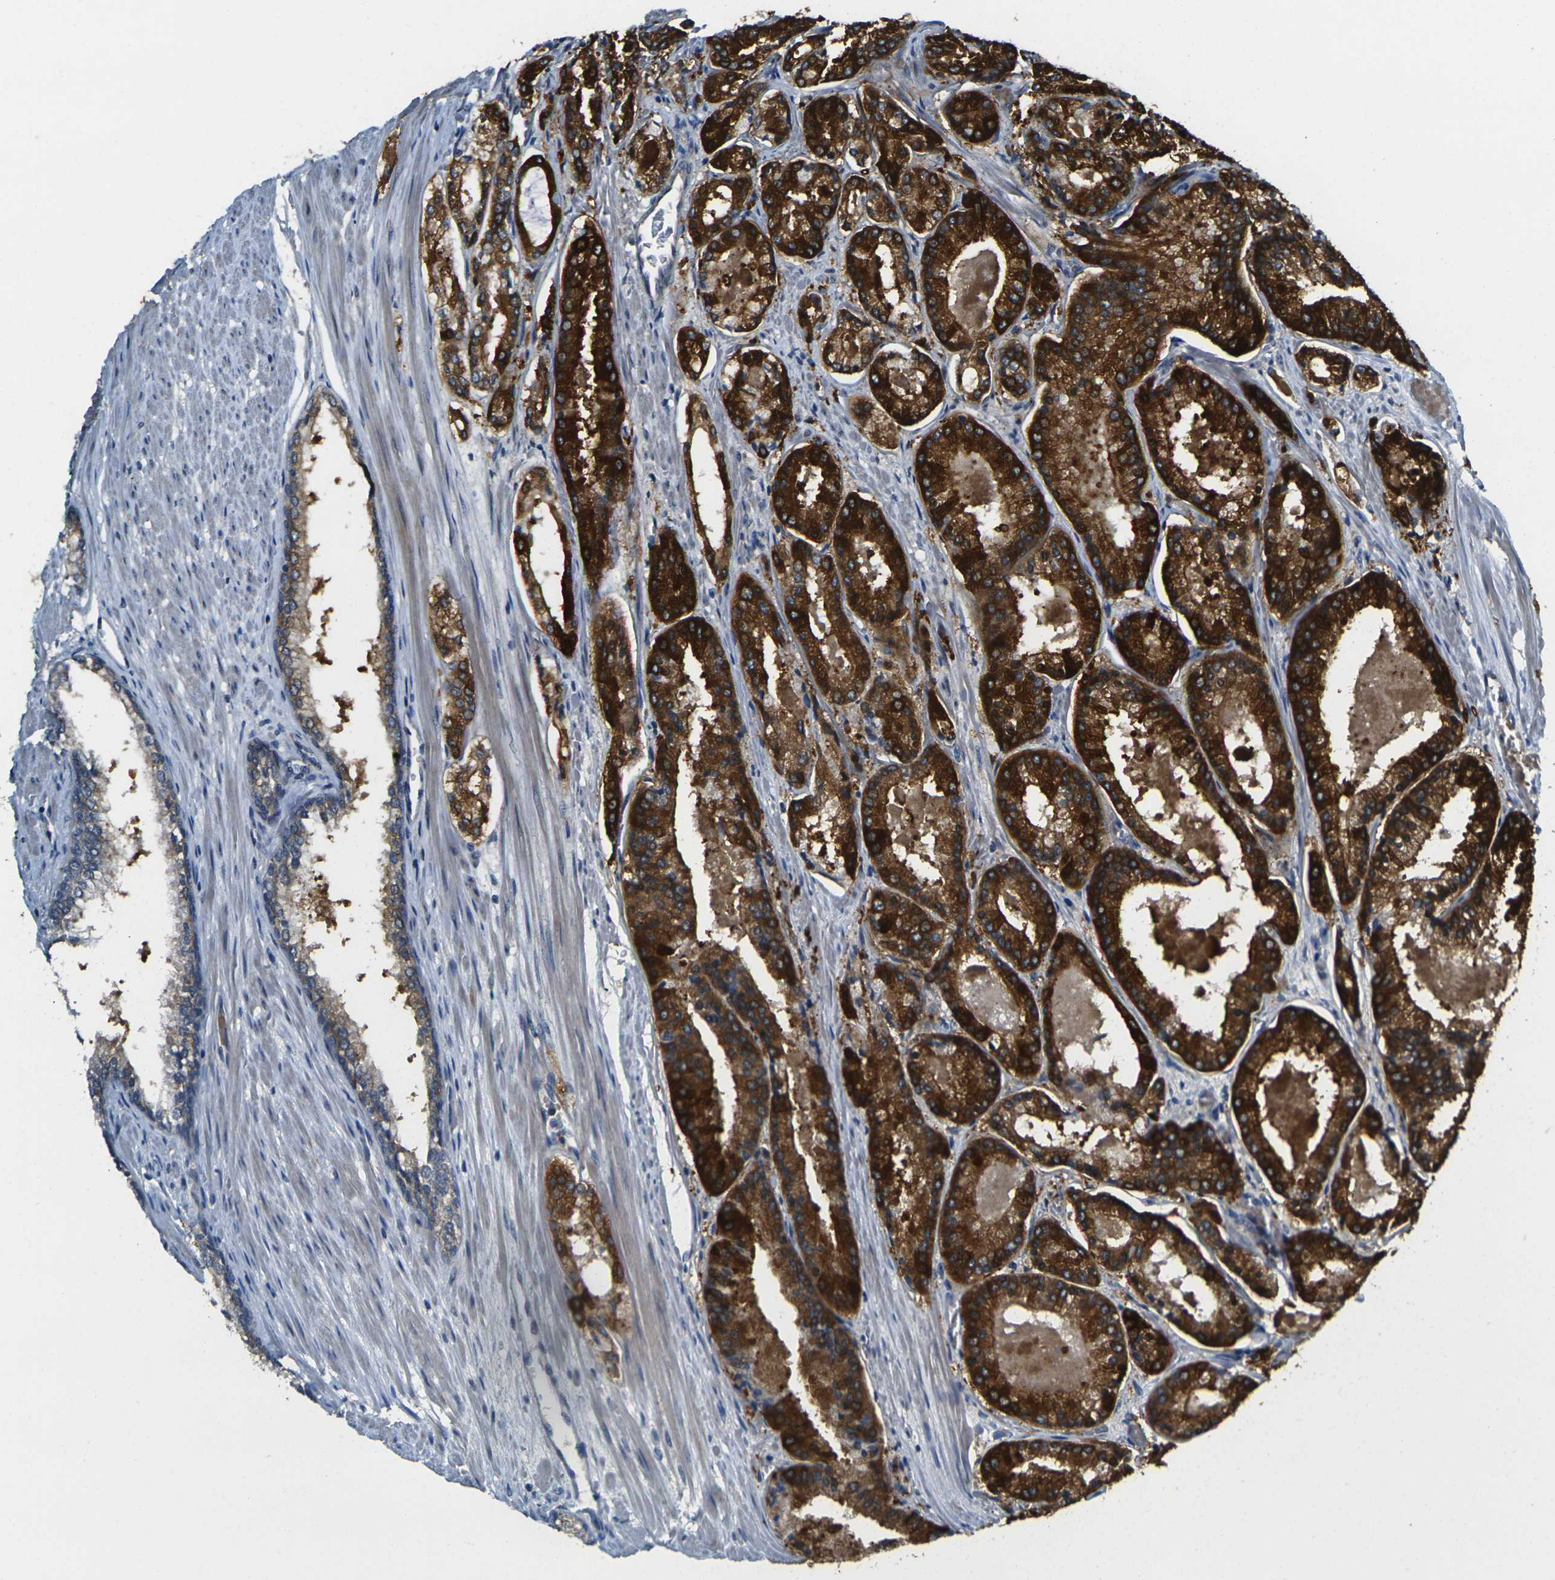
{"staining": {"intensity": "strong", "quantity": ">75%", "location": "cytoplasmic/membranous"}, "tissue": "prostate cancer", "cell_type": "Tumor cells", "image_type": "cancer", "snomed": [{"axis": "morphology", "description": "Adenocarcinoma, Low grade"}, {"axis": "topography", "description": "Prostate"}], "caption": "Protein staining reveals strong cytoplasmic/membranous expression in about >75% of tumor cells in prostate adenocarcinoma (low-grade).", "gene": "GNA12", "patient": {"sex": "male", "age": 59}}